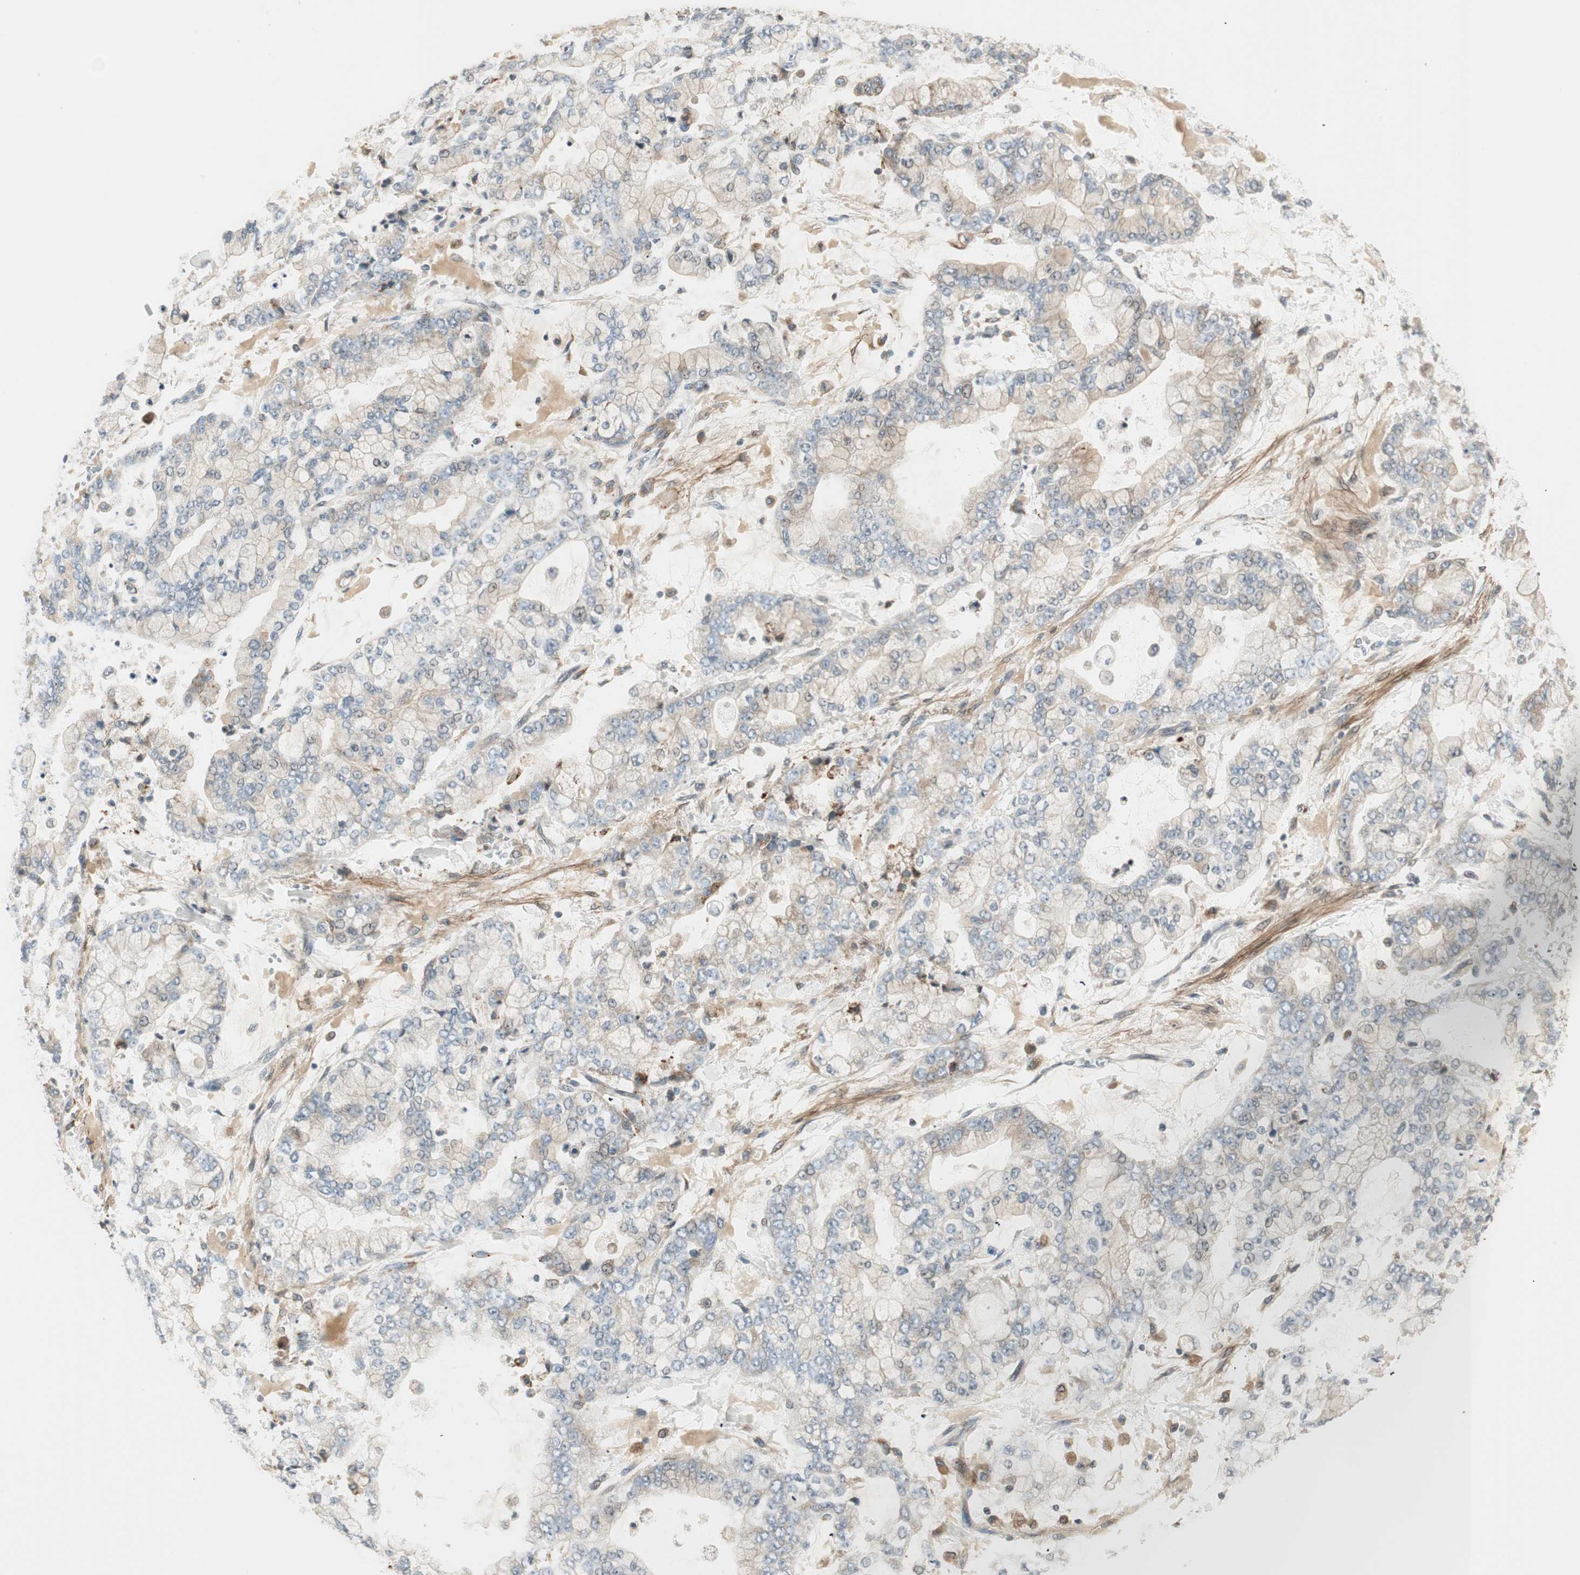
{"staining": {"intensity": "negative", "quantity": "none", "location": "none"}, "tissue": "stomach cancer", "cell_type": "Tumor cells", "image_type": "cancer", "snomed": [{"axis": "morphology", "description": "Adenocarcinoma, NOS"}, {"axis": "topography", "description": "Stomach"}], "caption": "Immunohistochemistry (IHC) histopathology image of stomach cancer stained for a protein (brown), which shows no positivity in tumor cells. (Stains: DAB immunohistochemistry (IHC) with hematoxylin counter stain, Microscopy: brightfield microscopy at high magnification).", "gene": "SFRP1", "patient": {"sex": "male", "age": 76}}